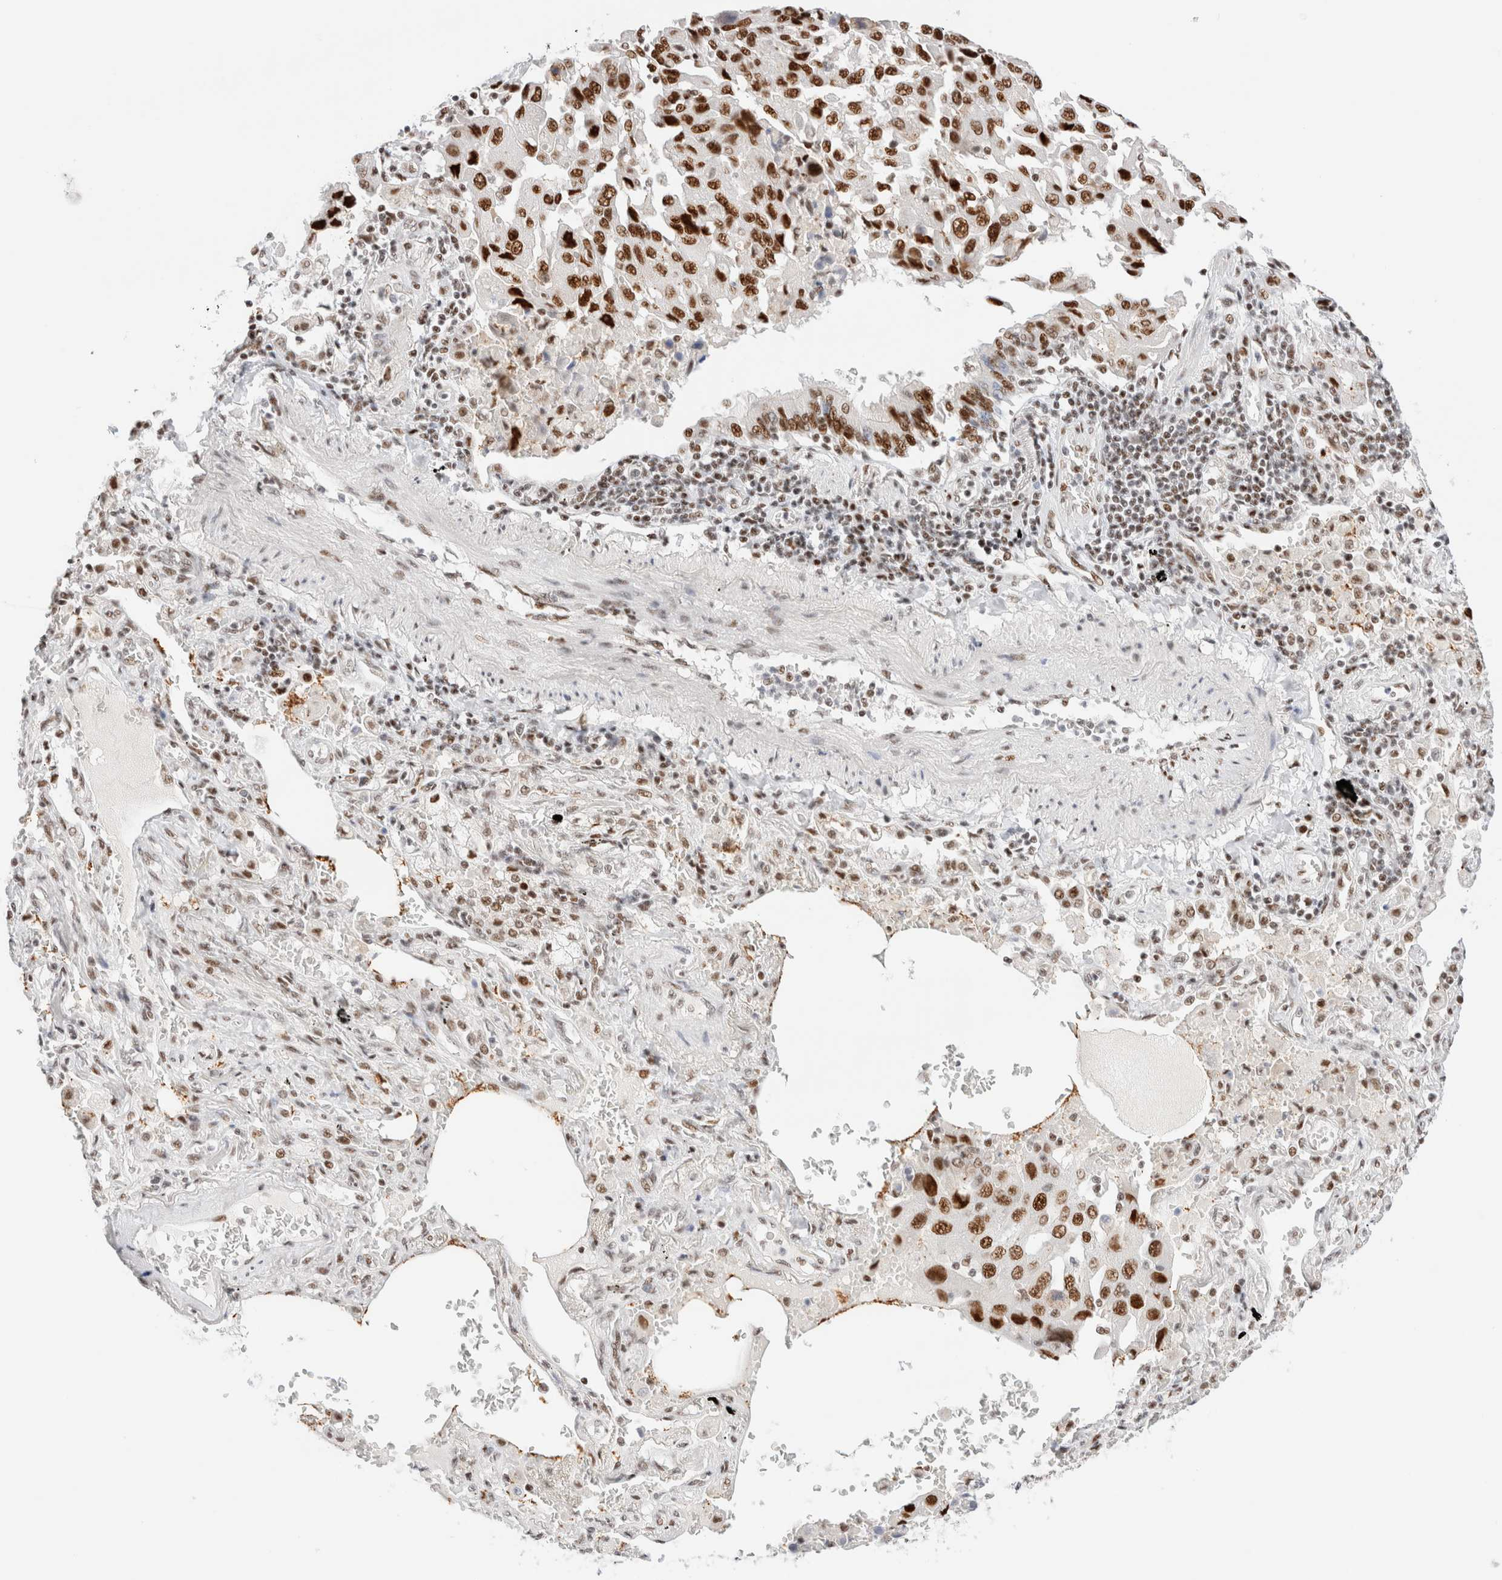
{"staining": {"intensity": "strong", "quantity": ">75%", "location": "nuclear"}, "tissue": "lung cancer", "cell_type": "Tumor cells", "image_type": "cancer", "snomed": [{"axis": "morphology", "description": "Adenocarcinoma, NOS"}, {"axis": "topography", "description": "Lung"}], "caption": "Lung cancer (adenocarcinoma) stained for a protein (brown) shows strong nuclear positive expression in approximately >75% of tumor cells.", "gene": "ZNF282", "patient": {"sex": "female", "age": 65}}